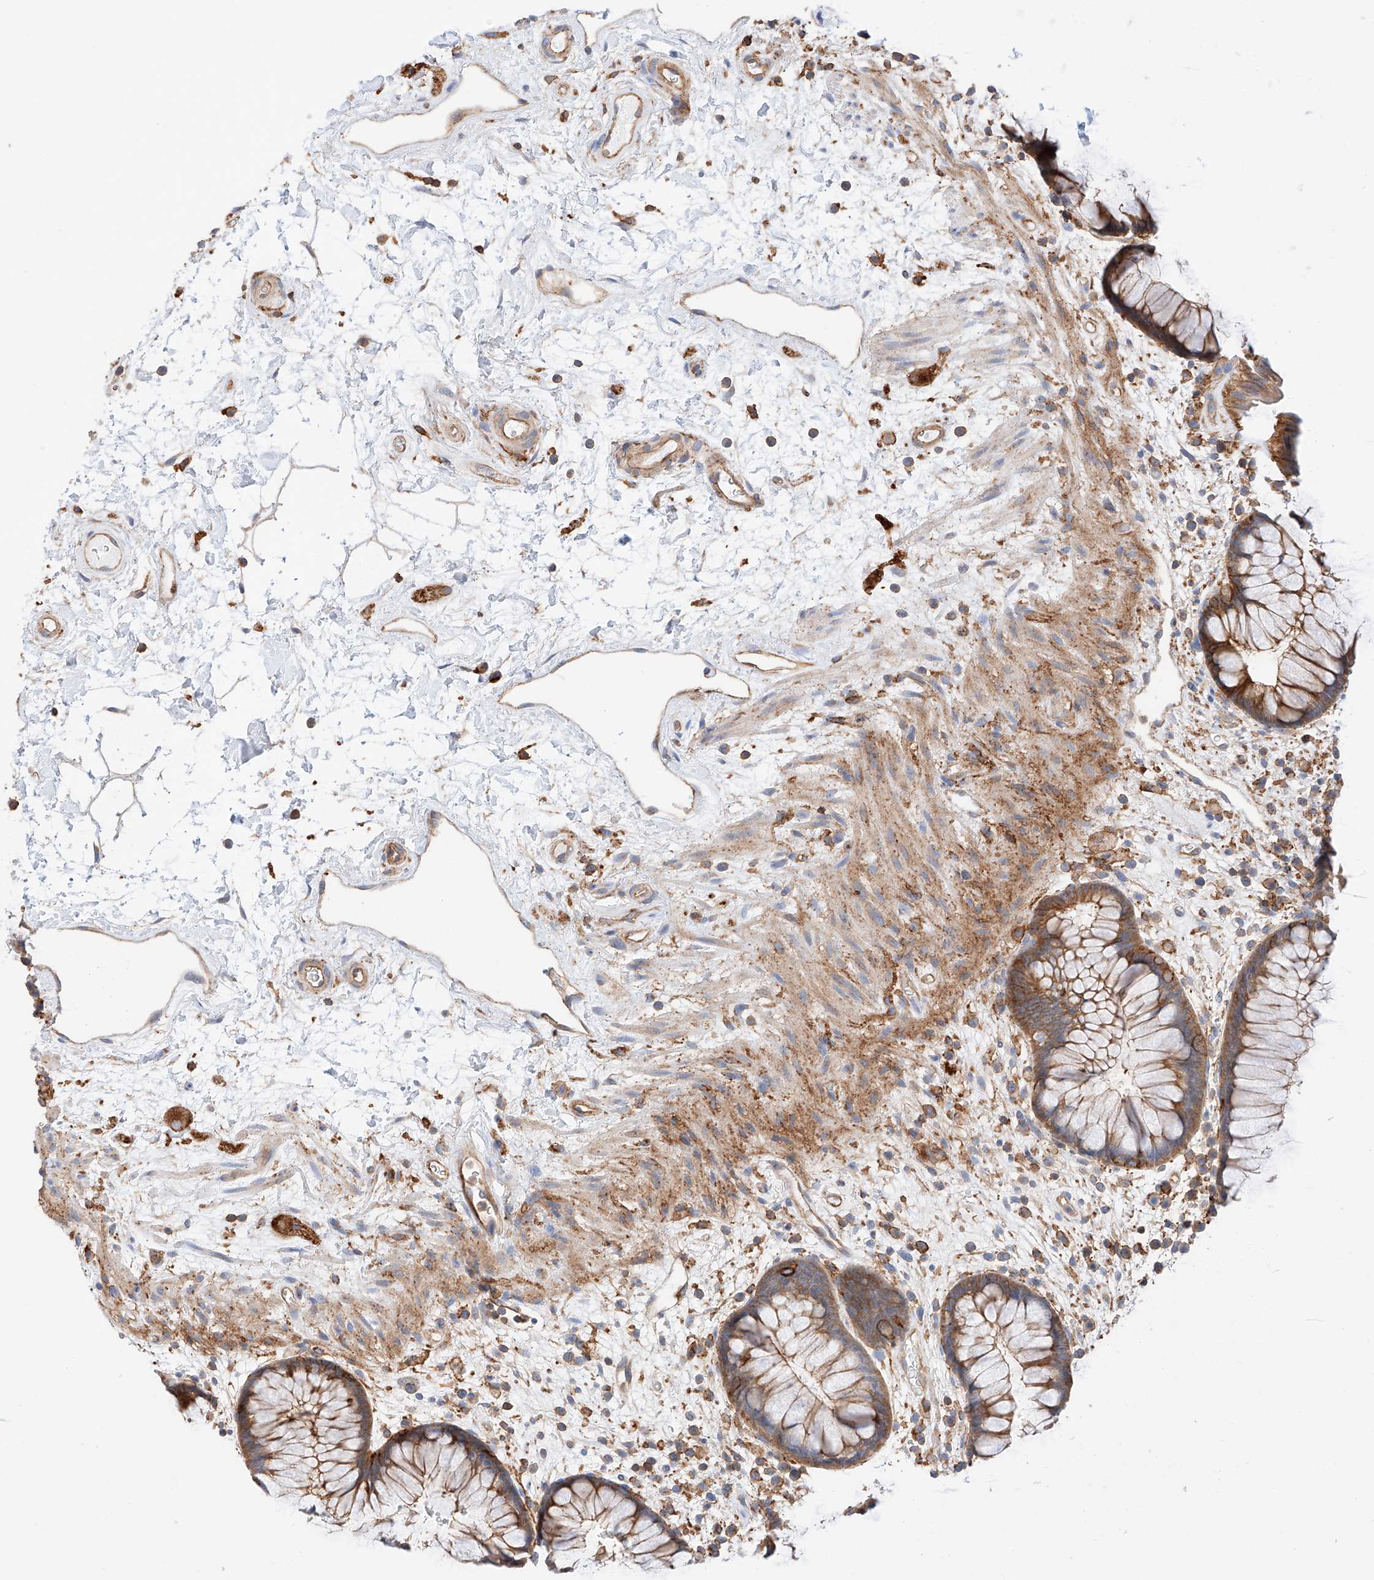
{"staining": {"intensity": "moderate", "quantity": ">75%", "location": "cytoplasmic/membranous"}, "tissue": "rectum", "cell_type": "Glandular cells", "image_type": "normal", "snomed": [{"axis": "morphology", "description": "Normal tissue, NOS"}, {"axis": "topography", "description": "Rectum"}], "caption": "IHC (DAB (3,3'-diaminobenzidine)) staining of unremarkable human rectum demonstrates moderate cytoplasmic/membranous protein positivity in approximately >75% of glandular cells. The protein of interest is shown in brown color, while the nuclei are stained blue.", "gene": "ENSG00000259132", "patient": {"sex": "male", "age": 51}}